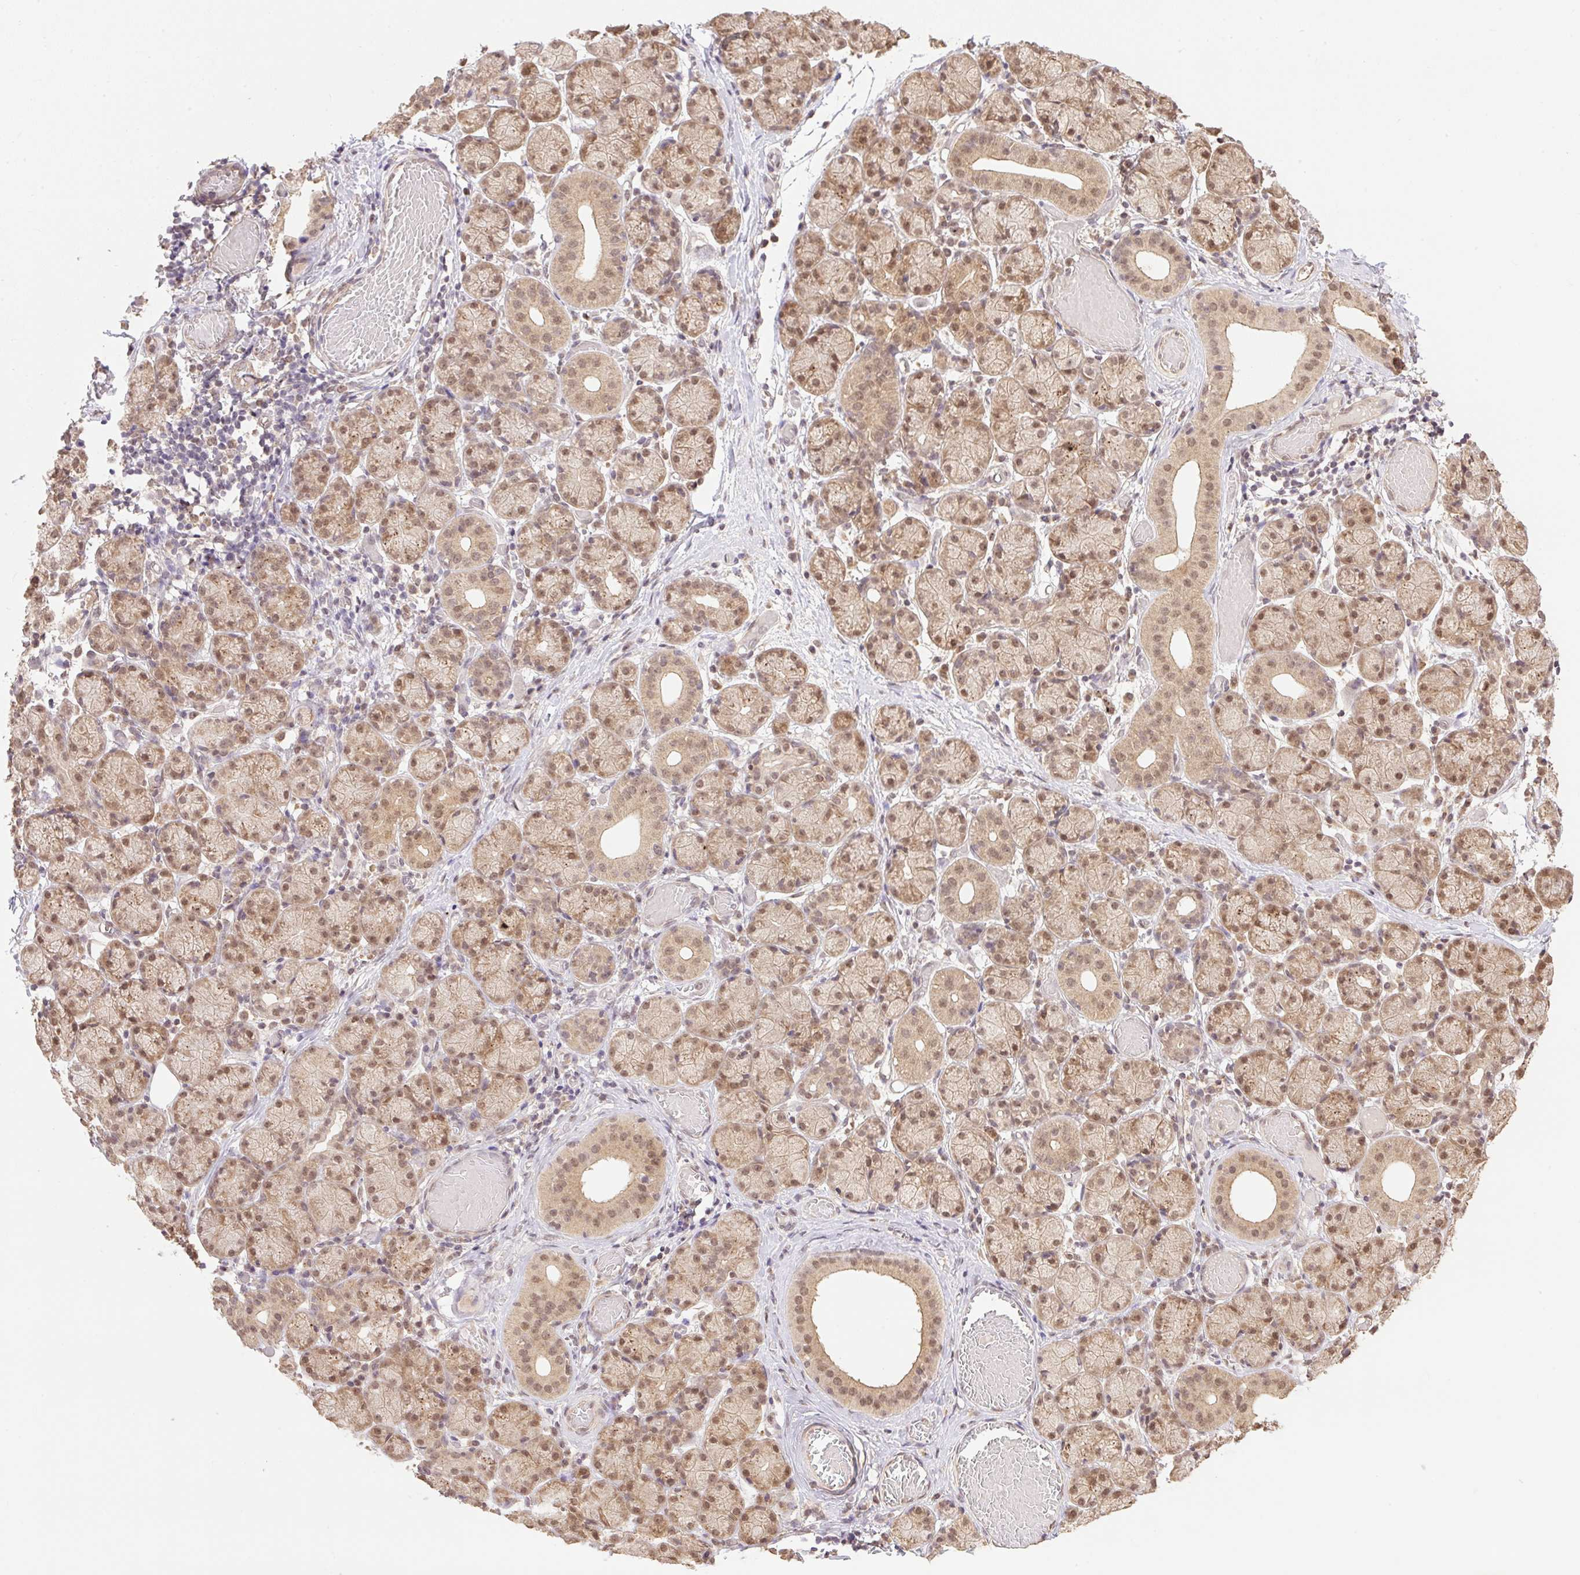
{"staining": {"intensity": "moderate", "quantity": ">75%", "location": "cytoplasmic/membranous,nuclear"}, "tissue": "salivary gland", "cell_type": "Glandular cells", "image_type": "normal", "snomed": [{"axis": "morphology", "description": "Normal tissue, NOS"}, {"axis": "topography", "description": "Salivary gland"}], "caption": "This histopathology image demonstrates IHC staining of unremarkable human salivary gland, with medium moderate cytoplasmic/membranous,nuclear staining in approximately >75% of glandular cells.", "gene": "VPS25", "patient": {"sex": "female", "age": 24}}